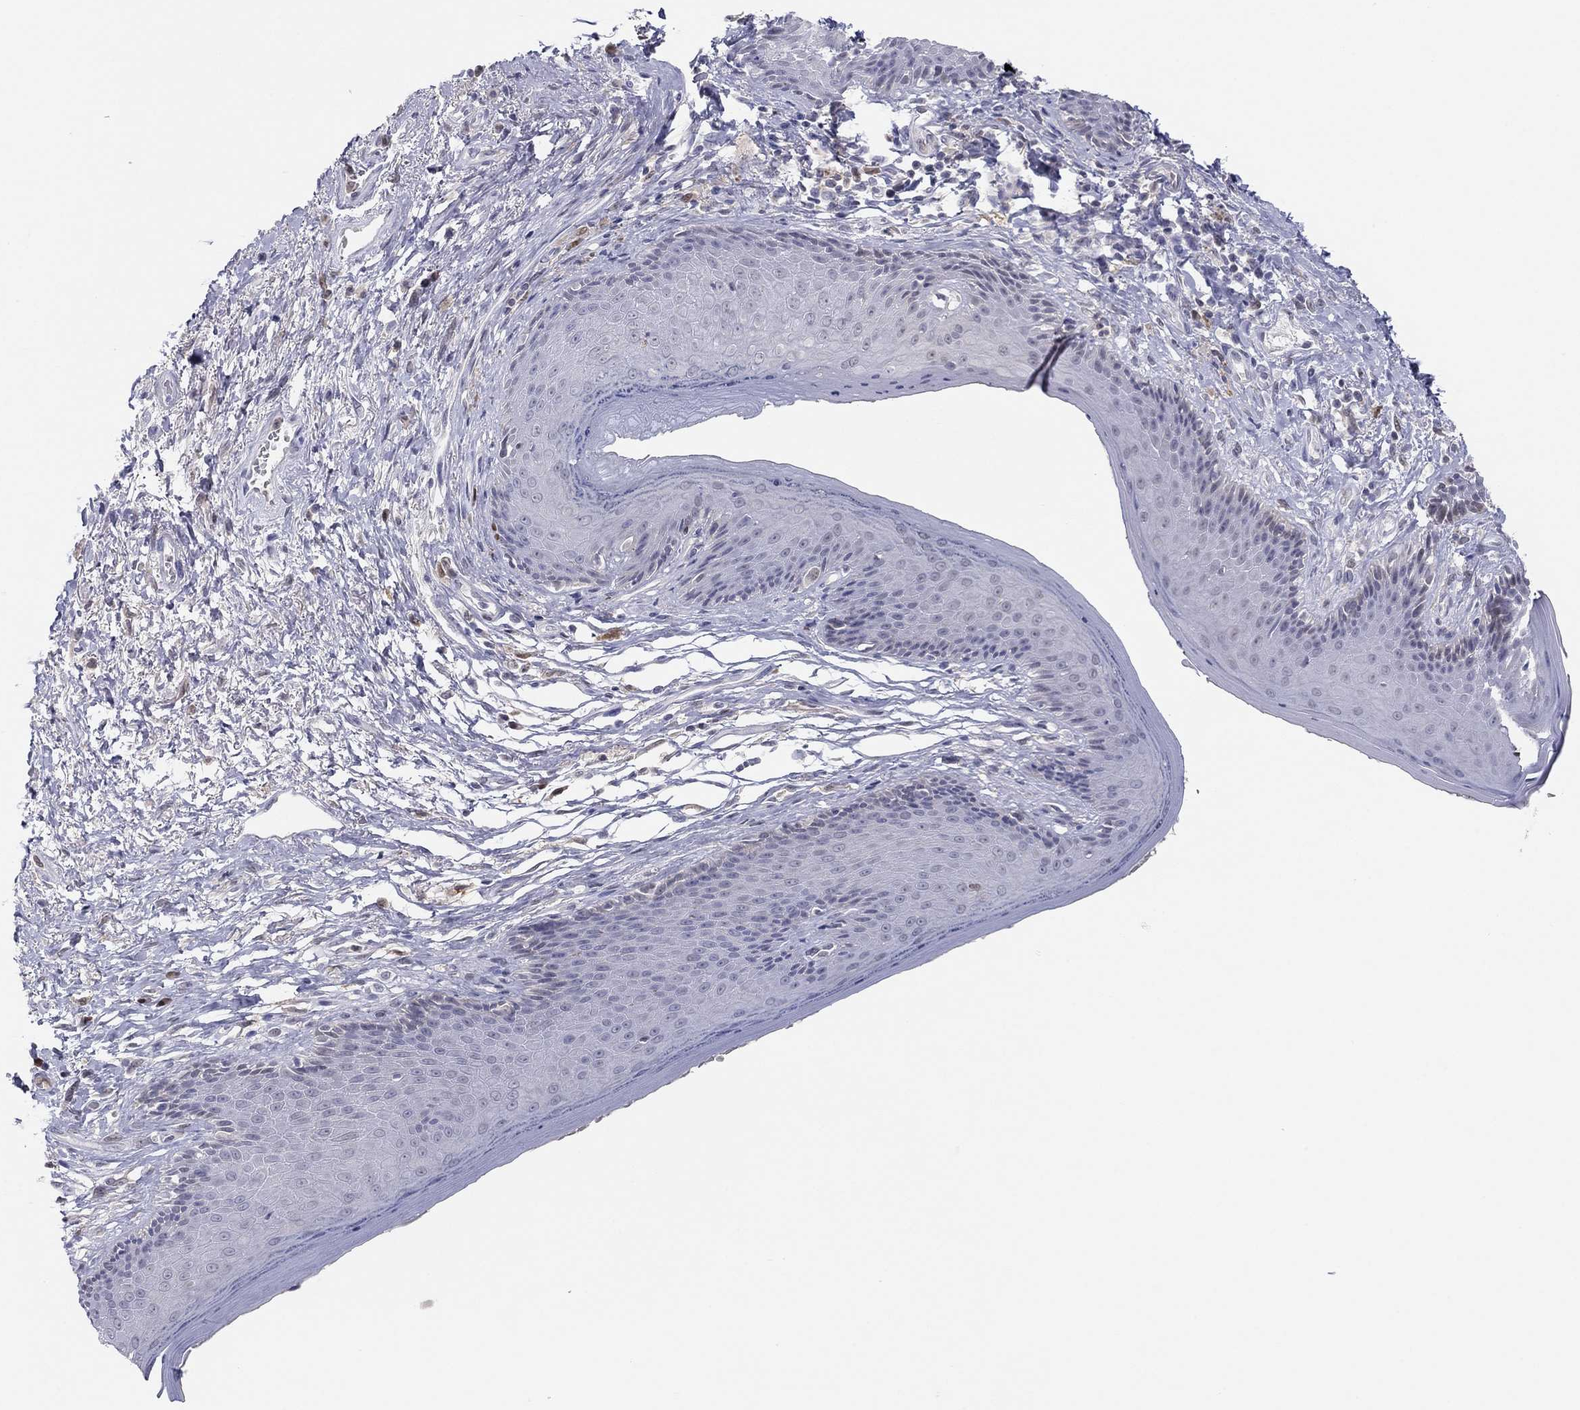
{"staining": {"intensity": "negative", "quantity": "none", "location": "none"}, "tissue": "skin", "cell_type": "Epidermal cells", "image_type": "normal", "snomed": [{"axis": "morphology", "description": "Normal tissue, NOS"}, {"axis": "morphology", "description": "Adenocarcinoma, NOS"}, {"axis": "topography", "description": "Rectum"}, {"axis": "topography", "description": "Anal"}], "caption": "Immunohistochemistry (IHC) image of normal skin: human skin stained with DAB reveals no significant protein staining in epidermal cells. (Brightfield microscopy of DAB immunohistochemistry (IHC) at high magnification).", "gene": "PDXK", "patient": {"sex": "female", "age": 68}}